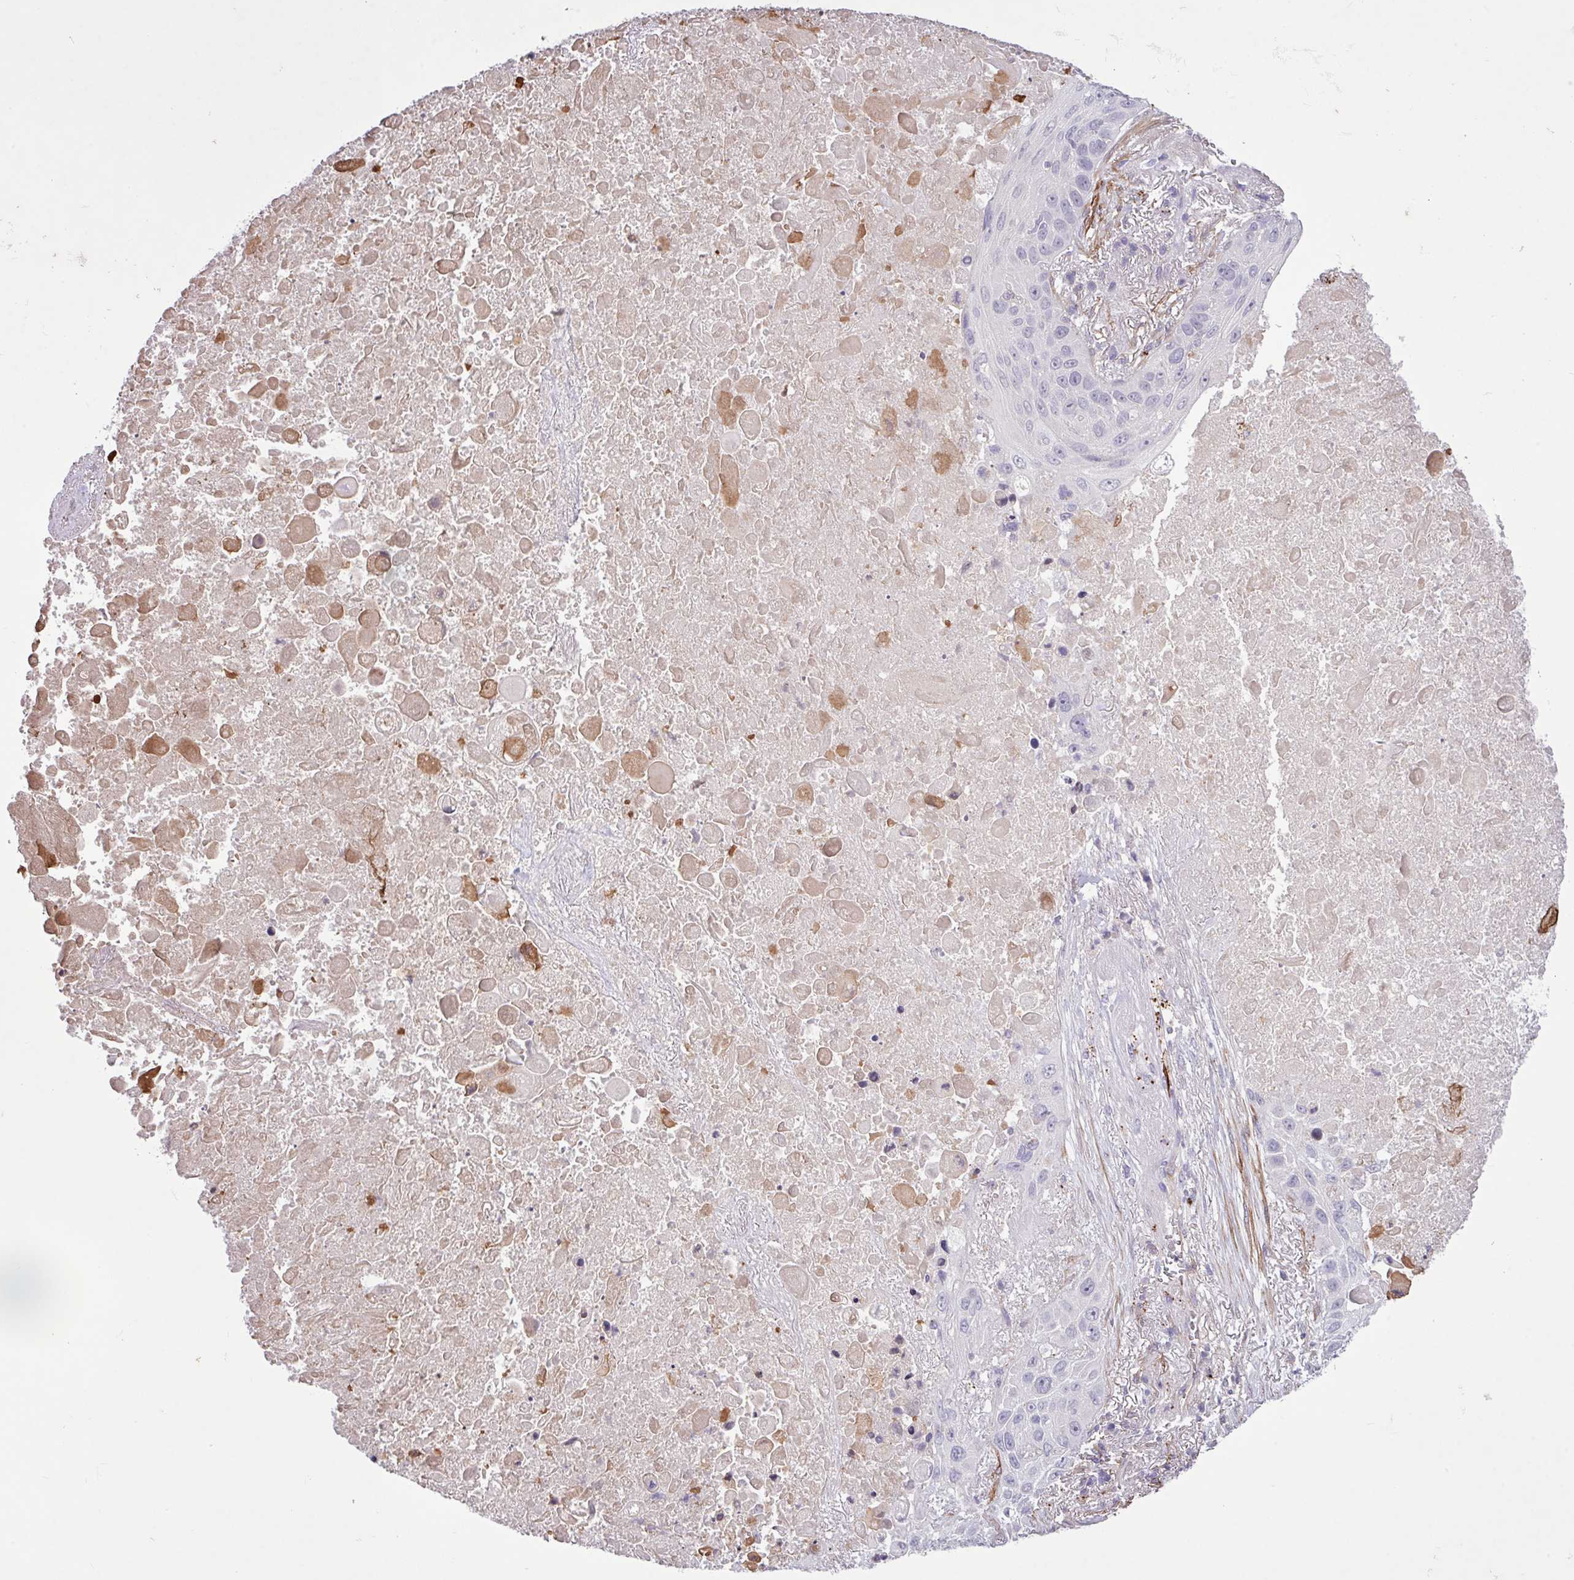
{"staining": {"intensity": "negative", "quantity": "none", "location": "none"}, "tissue": "lung cancer", "cell_type": "Tumor cells", "image_type": "cancer", "snomed": [{"axis": "morphology", "description": "Squamous cell carcinoma, NOS"}, {"axis": "topography", "description": "Lung"}], "caption": "This is a micrograph of IHC staining of lung squamous cell carcinoma, which shows no positivity in tumor cells. (DAB (3,3'-diaminobenzidine) immunohistochemistry visualized using brightfield microscopy, high magnification).", "gene": "CD248", "patient": {"sex": "male", "age": 66}}